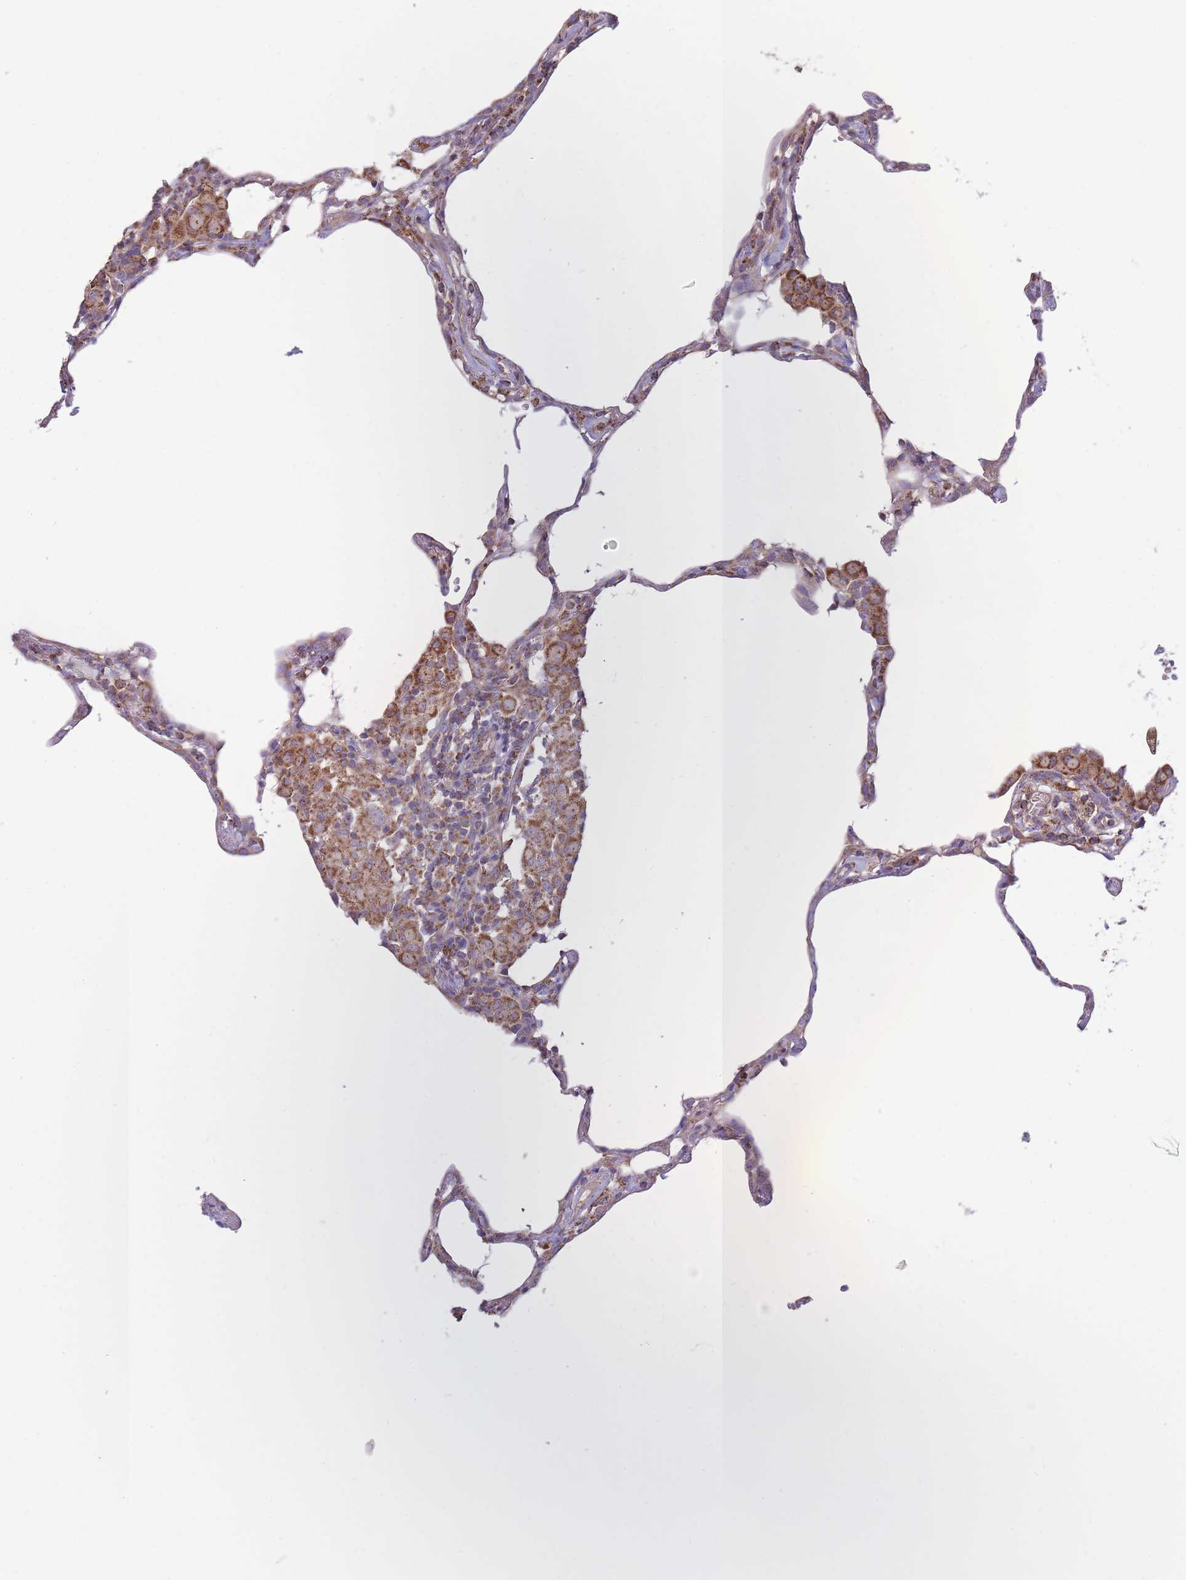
{"staining": {"intensity": "moderate", "quantity": "<25%", "location": "cytoplasmic/membranous"}, "tissue": "lung", "cell_type": "Alveolar cells", "image_type": "normal", "snomed": [{"axis": "morphology", "description": "Normal tissue, NOS"}, {"axis": "topography", "description": "Lung"}], "caption": "Alveolar cells reveal moderate cytoplasmic/membranous staining in about <25% of cells in unremarkable lung.", "gene": "KIF16B", "patient": {"sex": "female", "age": 57}}